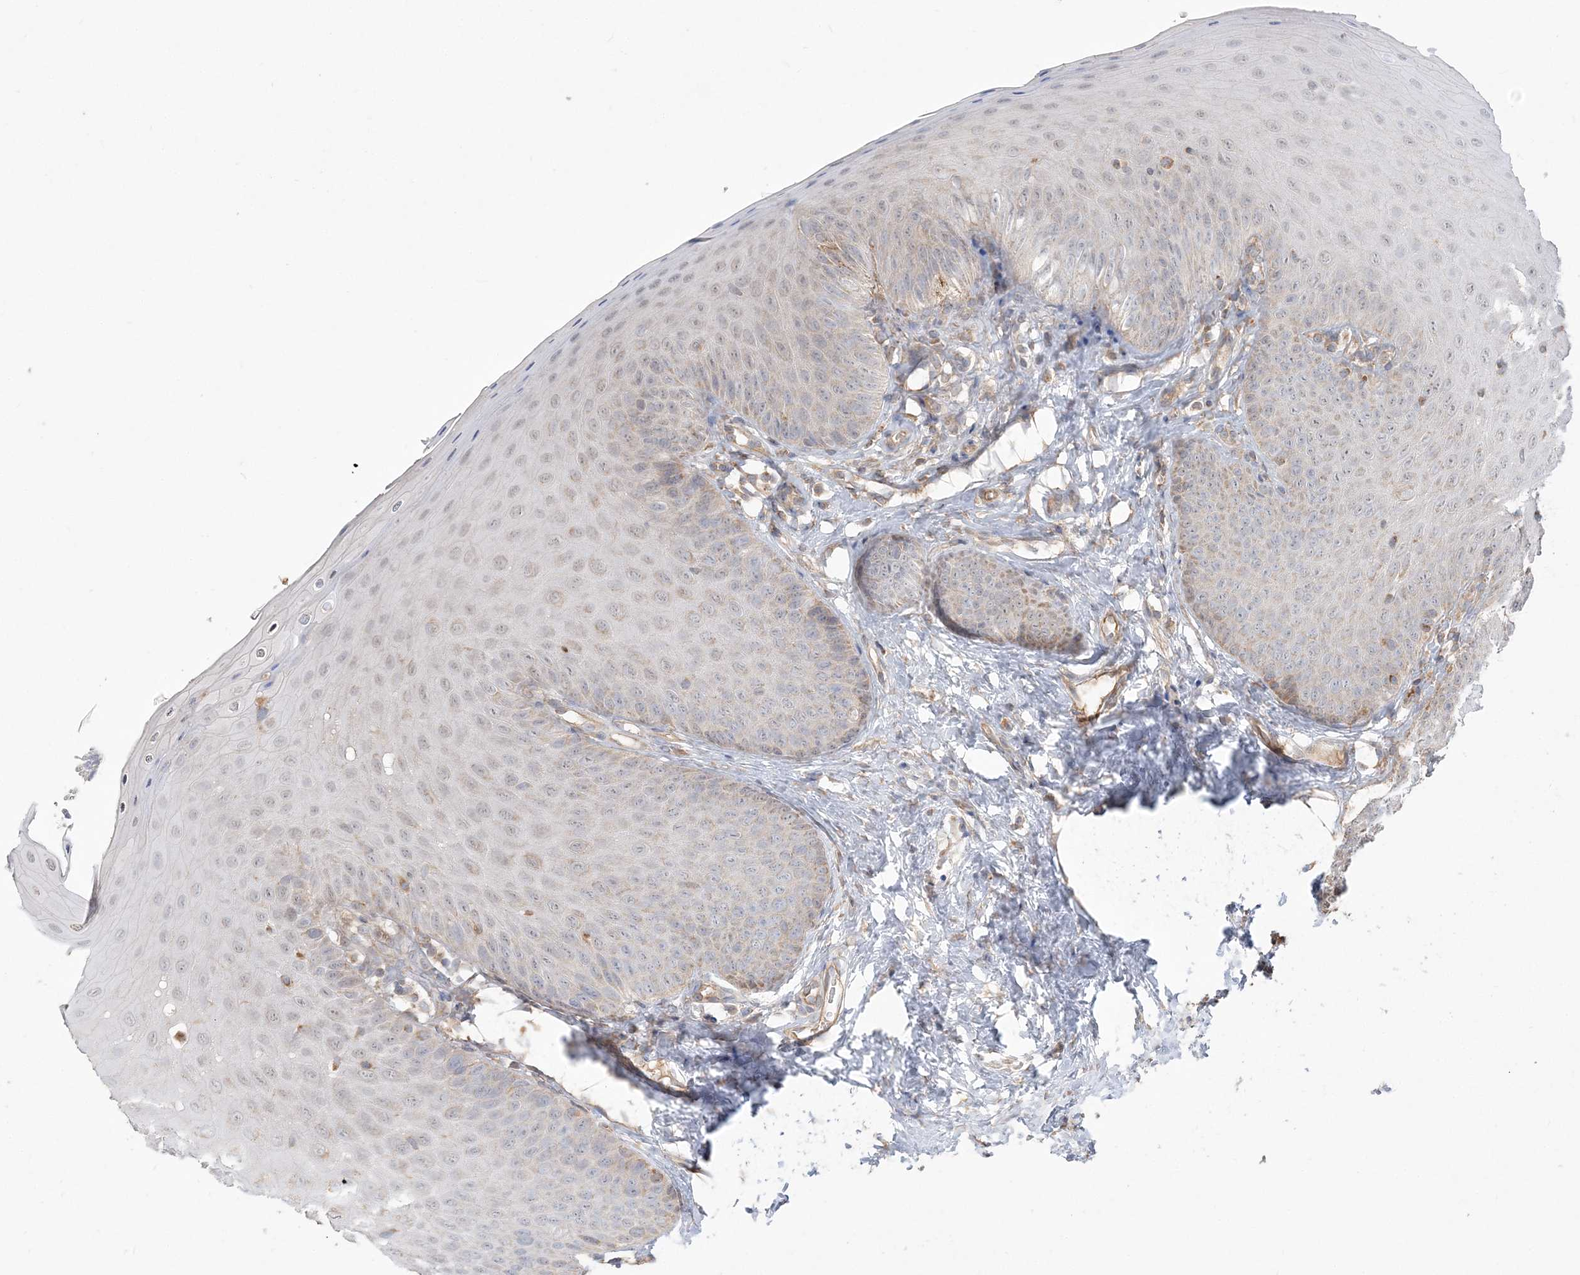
{"staining": {"intensity": "weak", "quantity": "<25%", "location": "nuclear"}, "tissue": "oral mucosa", "cell_type": "Squamous epithelial cells", "image_type": "normal", "snomed": [{"axis": "morphology", "description": "Normal tissue, NOS"}, {"axis": "topography", "description": "Oral tissue"}], "caption": "Immunohistochemistry image of benign oral mucosa: oral mucosa stained with DAB exhibits no significant protein positivity in squamous epithelial cells.", "gene": "SCLT1", "patient": {"sex": "female", "age": 68}}